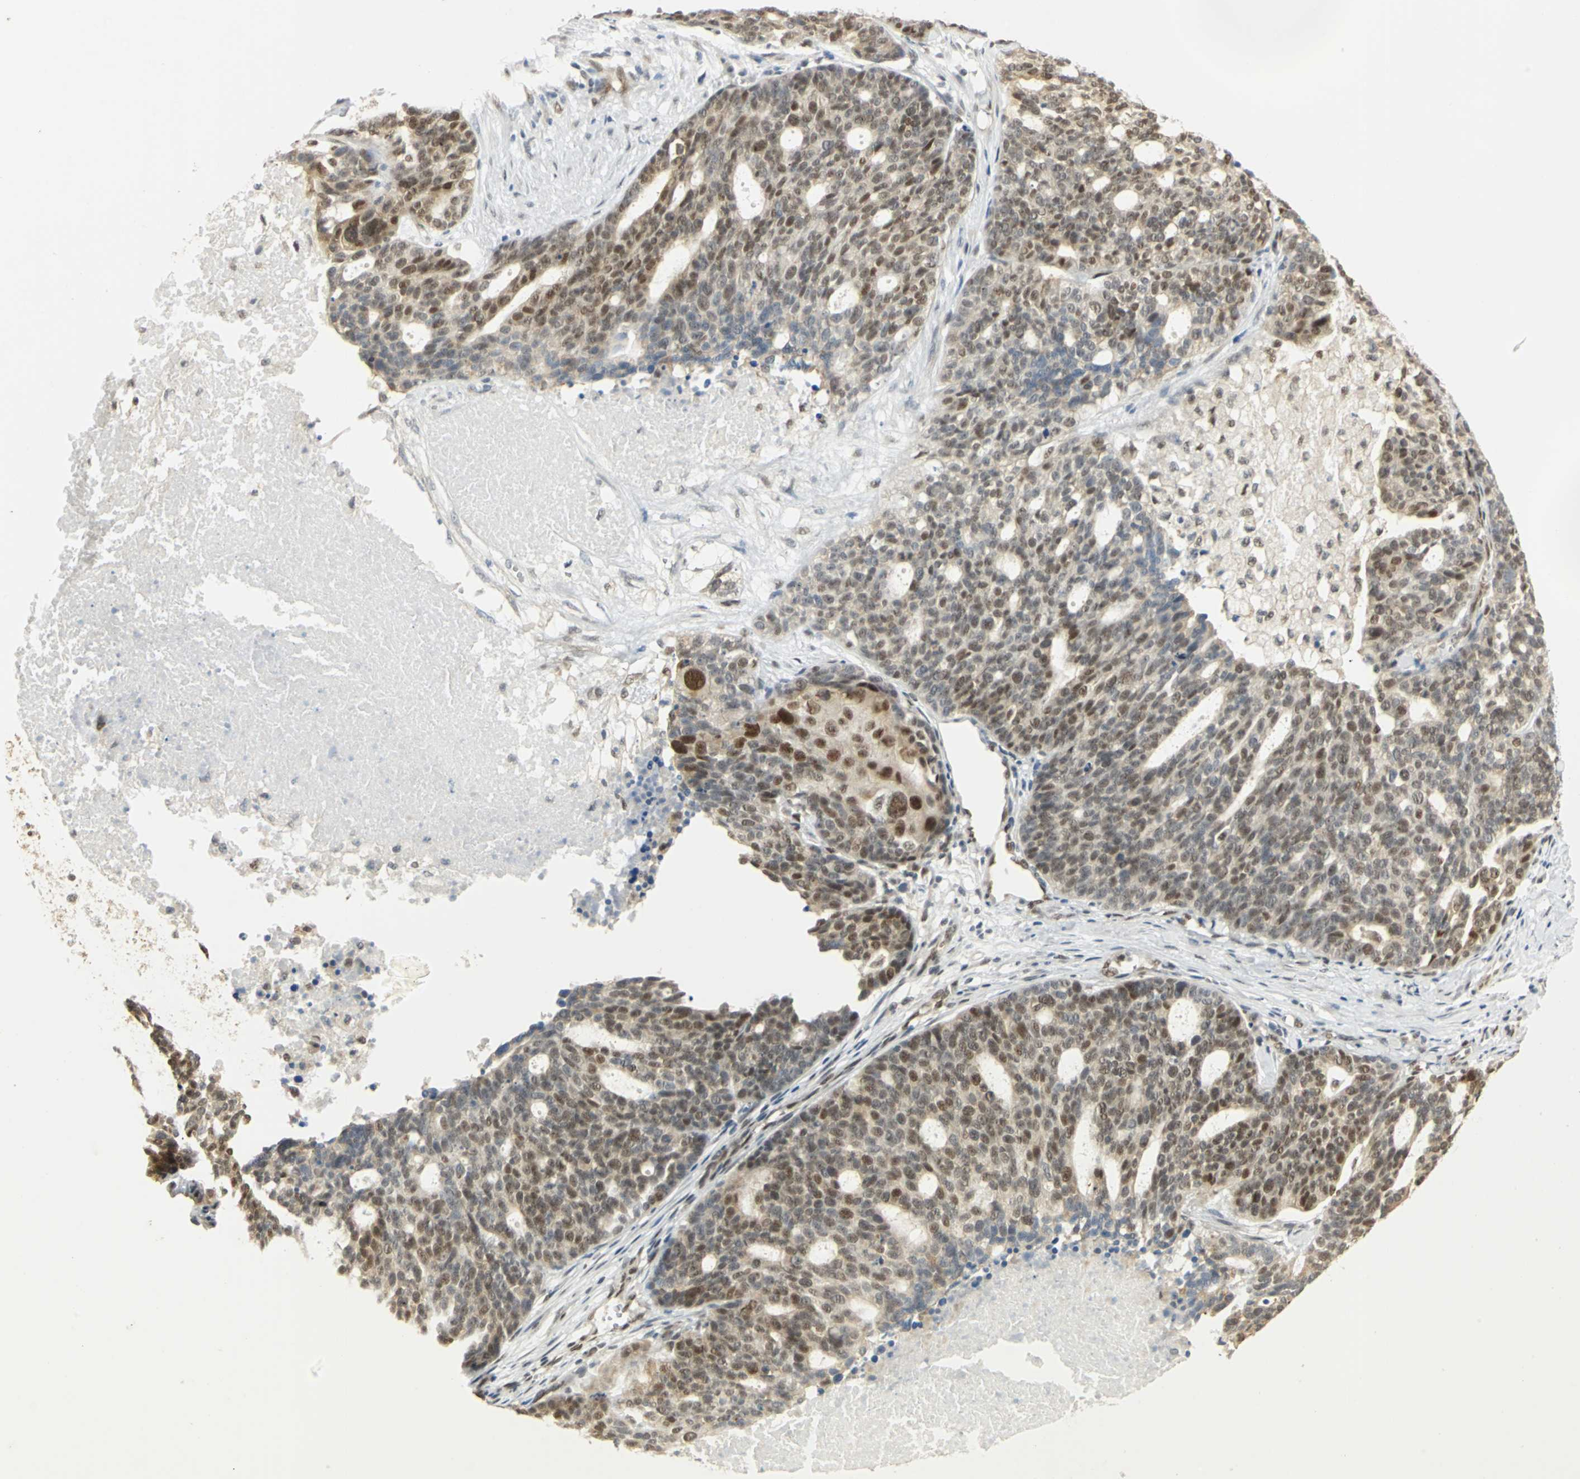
{"staining": {"intensity": "moderate", "quantity": "25%-75%", "location": "nuclear"}, "tissue": "ovarian cancer", "cell_type": "Tumor cells", "image_type": "cancer", "snomed": [{"axis": "morphology", "description": "Cystadenocarcinoma, serous, NOS"}, {"axis": "topography", "description": "Ovary"}], "caption": "Moderate nuclear staining is identified in about 25%-75% of tumor cells in serous cystadenocarcinoma (ovarian).", "gene": "DDX5", "patient": {"sex": "female", "age": 59}}